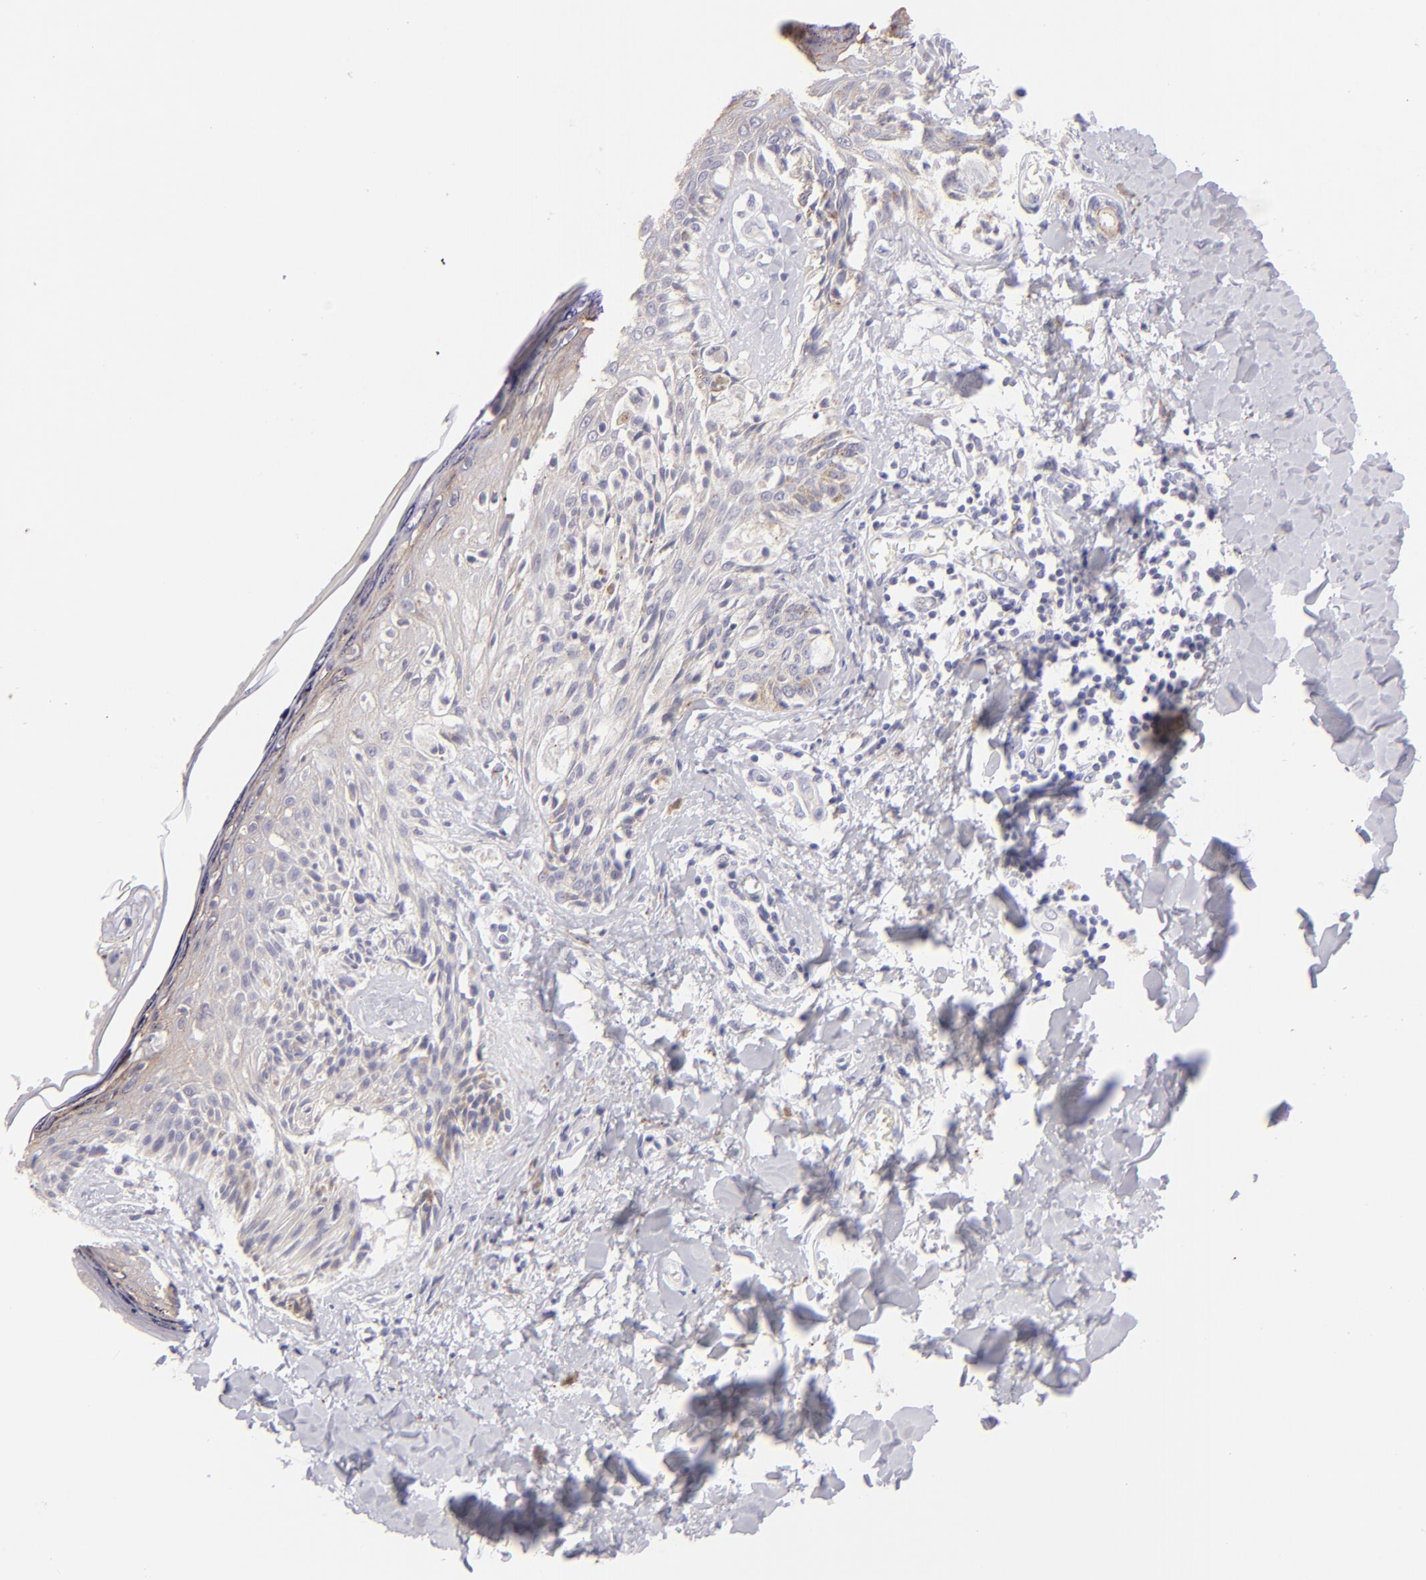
{"staining": {"intensity": "negative", "quantity": "none", "location": "none"}, "tissue": "melanoma", "cell_type": "Tumor cells", "image_type": "cancer", "snomed": [{"axis": "morphology", "description": "Malignant melanoma, NOS"}, {"axis": "topography", "description": "Skin"}], "caption": "This is an immunohistochemistry micrograph of melanoma. There is no expression in tumor cells.", "gene": "CLDN4", "patient": {"sex": "female", "age": 82}}